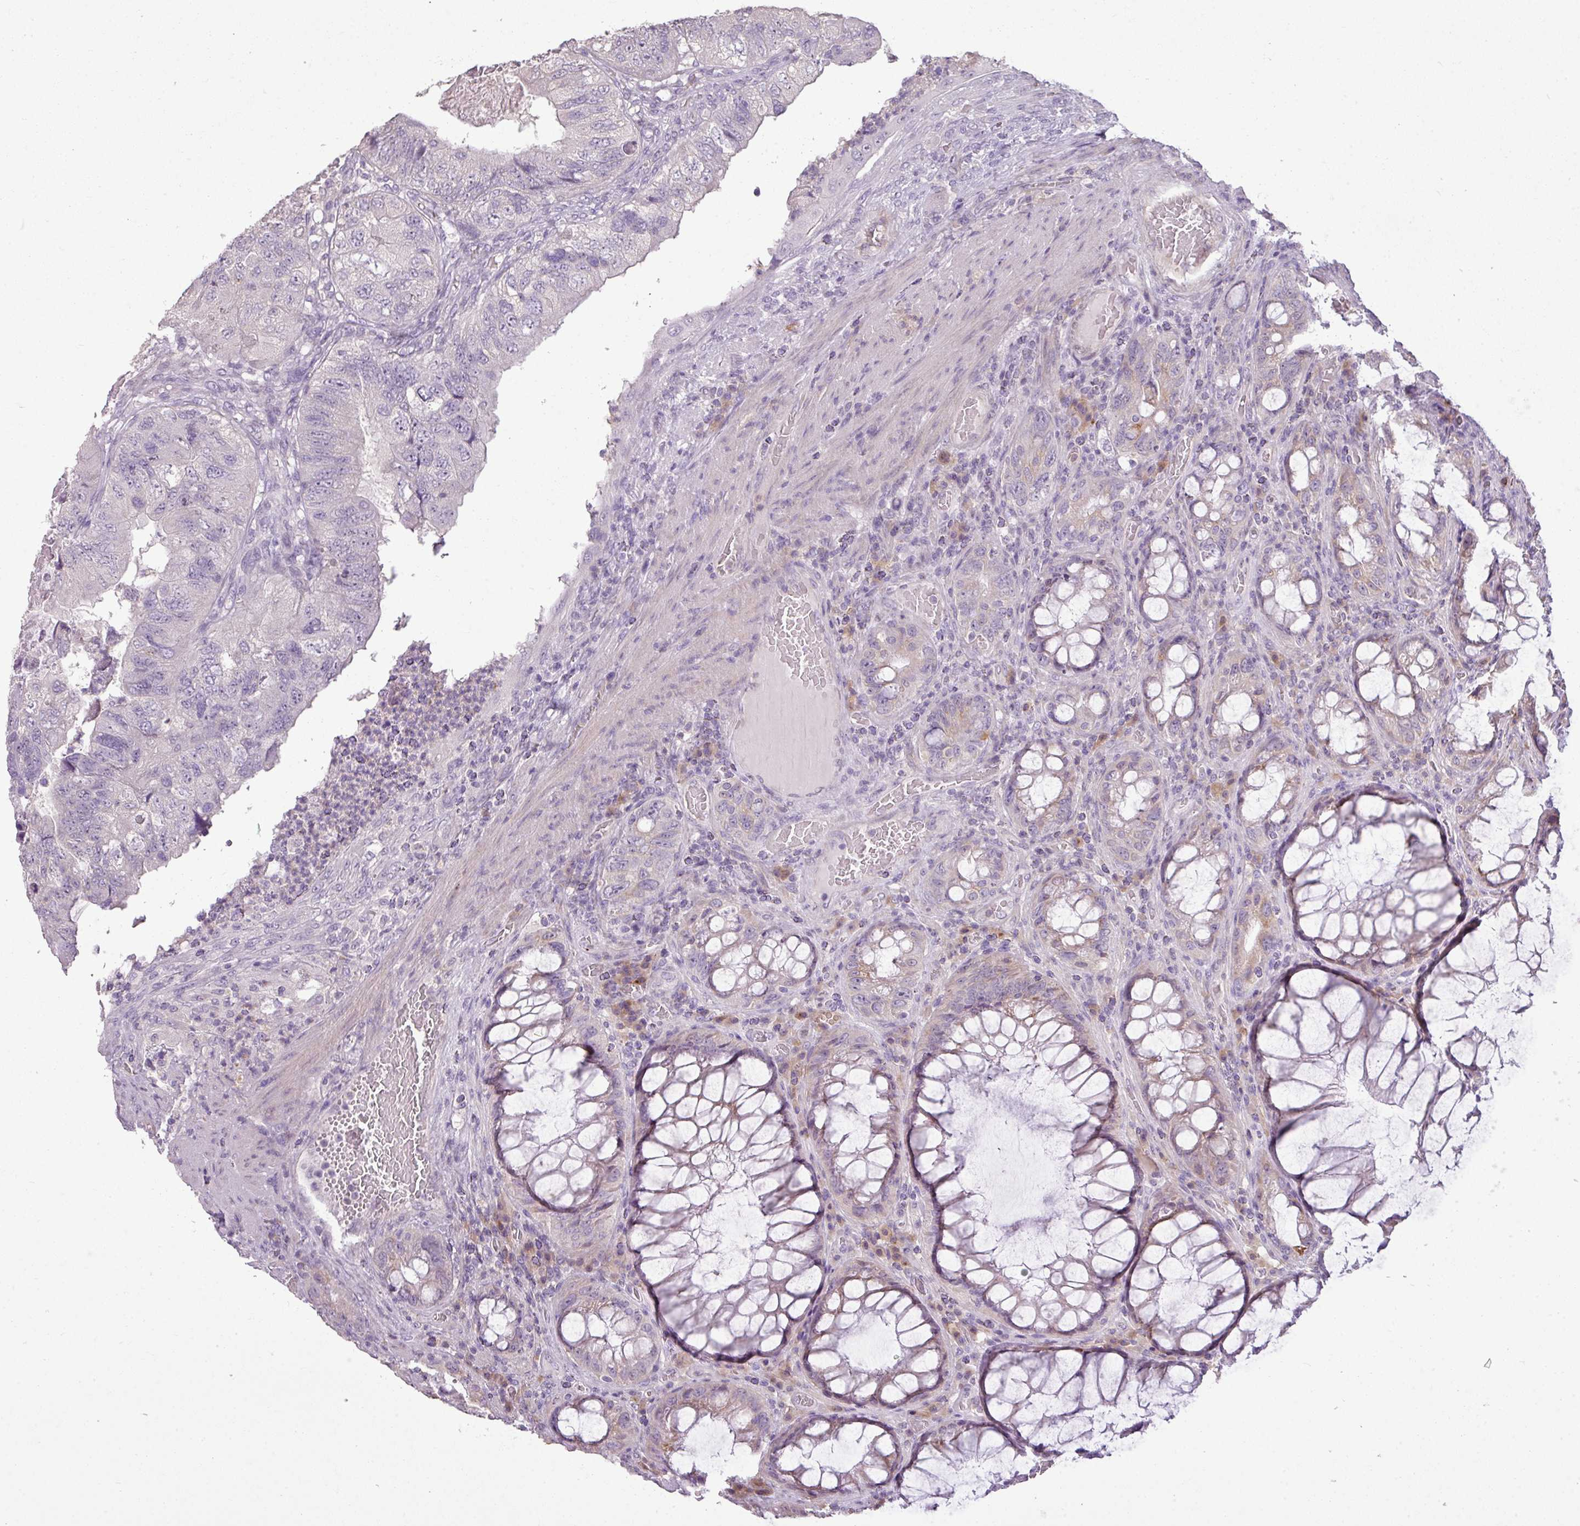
{"staining": {"intensity": "negative", "quantity": "none", "location": "none"}, "tissue": "colorectal cancer", "cell_type": "Tumor cells", "image_type": "cancer", "snomed": [{"axis": "morphology", "description": "Adenocarcinoma, NOS"}, {"axis": "topography", "description": "Rectum"}], "caption": "Colorectal adenocarcinoma stained for a protein using IHC demonstrates no staining tumor cells.", "gene": "LY9", "patient": {"sex": "male", "age": 63}}